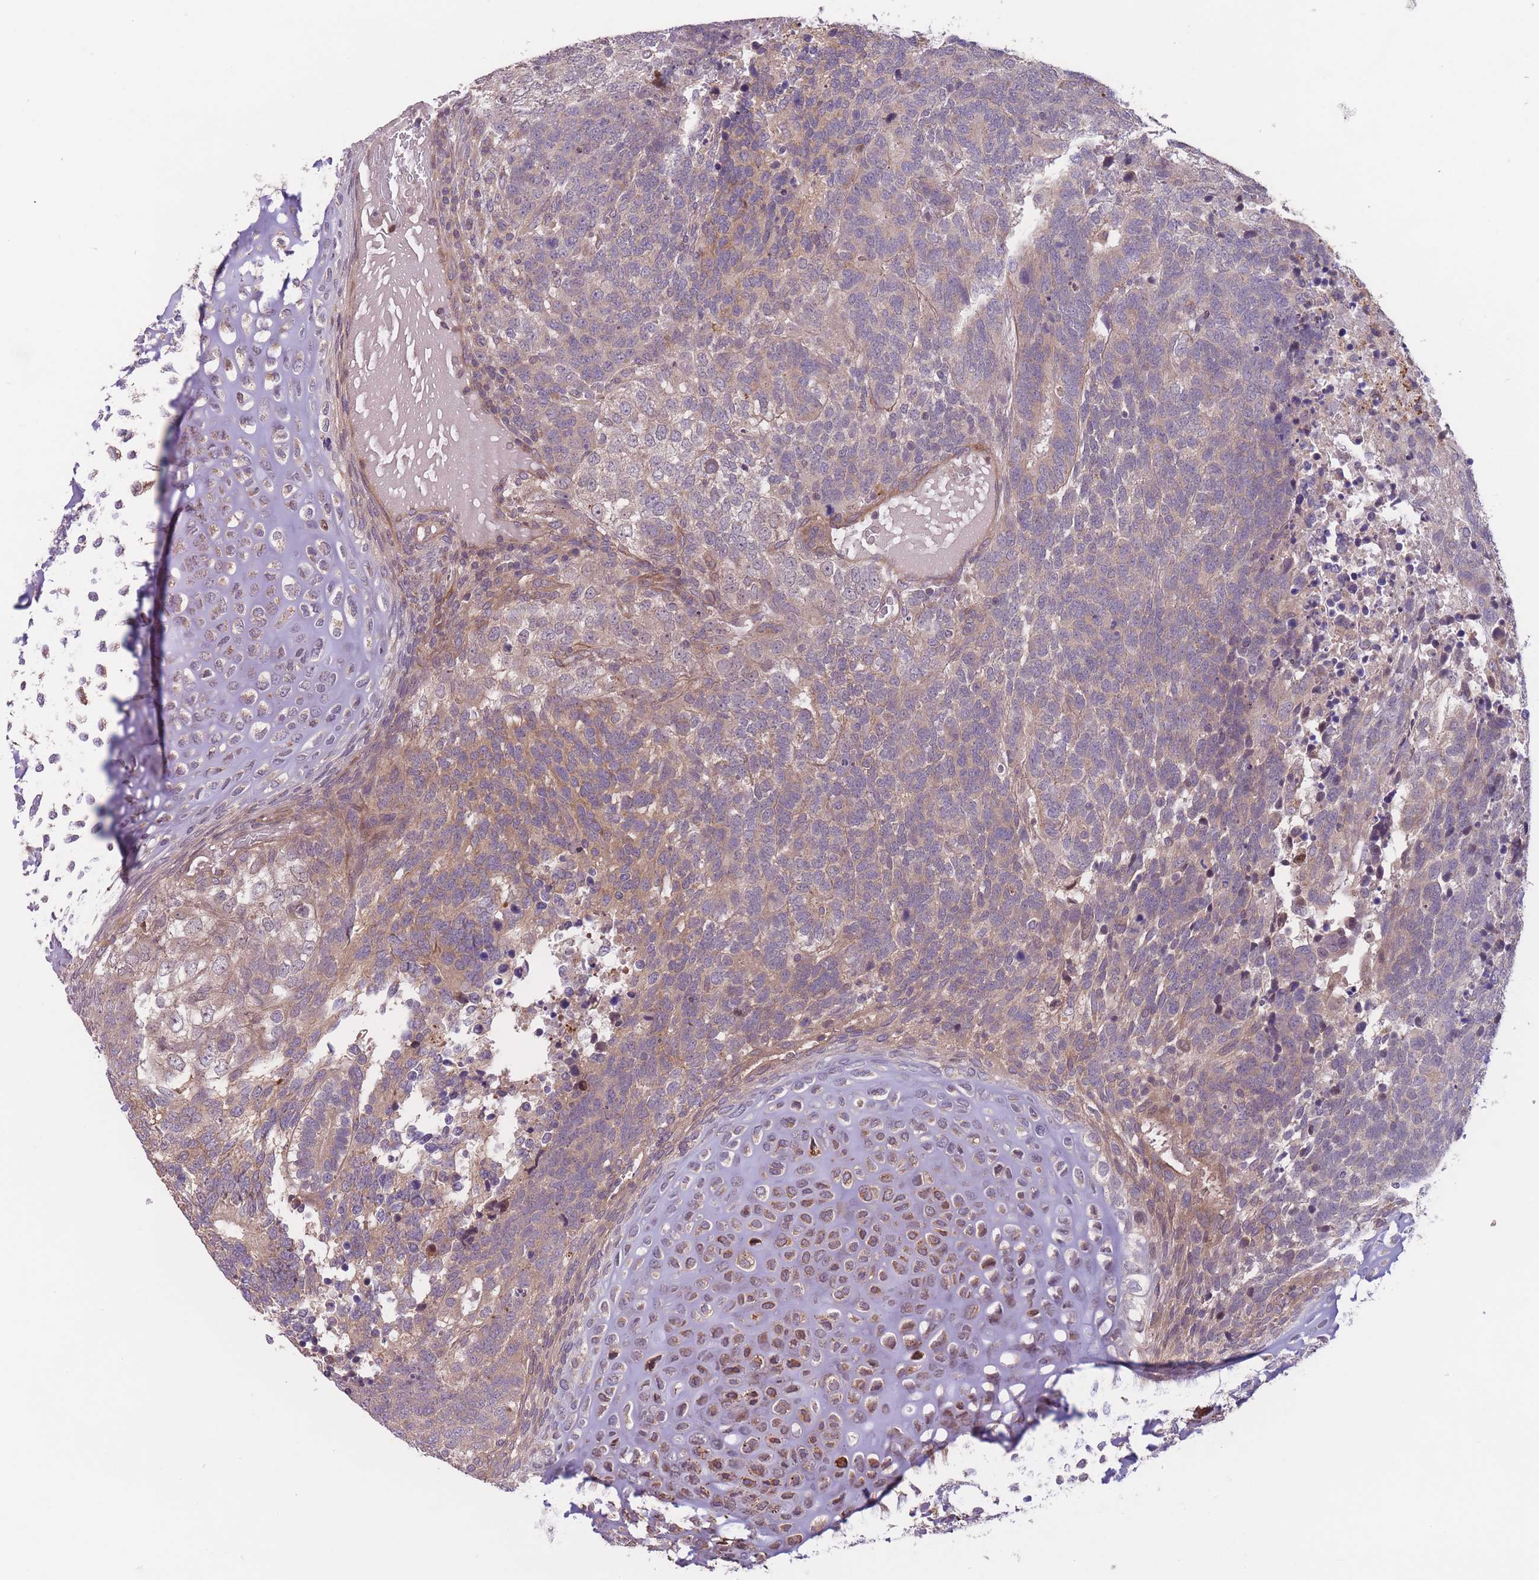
{"staining": {"intensity": "moderate", "quantity": "<25%", "location": "cytoplasmic/membranous"}, "tissue": "testis cancer", "cell_type": "Tumor cells", "image_type": "cancer", "snomed": [{"axis": "morphology", "description": "Carcinoma, Embryonal, NOS"}, {"axis": "topography", "description": "Testis"}], "caption": "This is a micrograph of immunohistochemistry staining of testis cancer (embryonal carcinoma), which shows moderate staining in the cytoplasmic/membranous of tumor cells.", "gene": "ITPKC", "patient": {"sex": "male", "age": 23}}